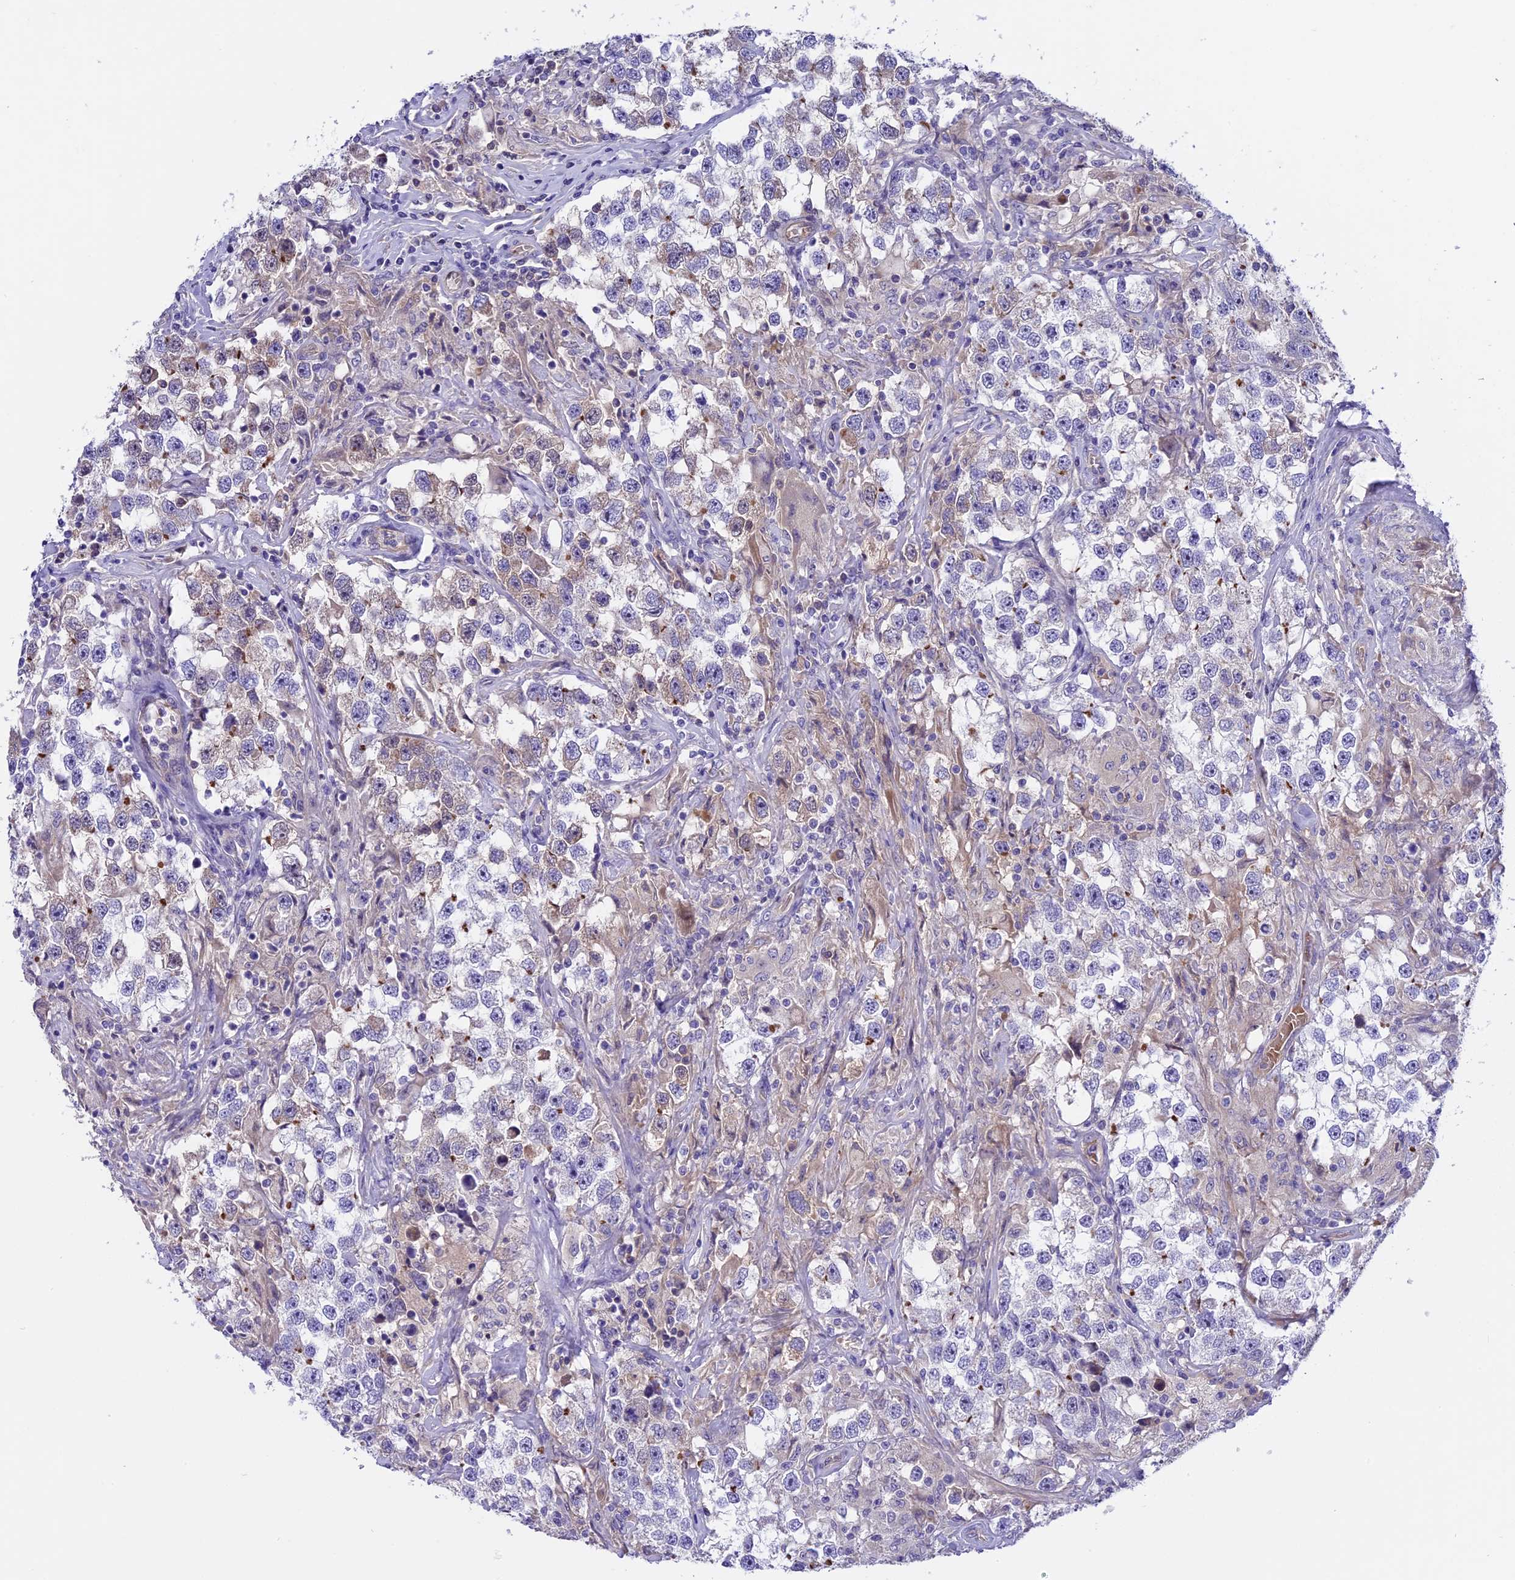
{"staining": {"intensity": "negative", "quantity": "none", "location": "none"}, "tissue": "testis cancer", "cell_type": "Tumor cells", "image_type": "cancer", "snomed": [{"axis": "morphology", "description": "Seminoma, NOS"}, {"axis": "topography", "description": "Testis"}], "caption": "The micrograph reveals no significant staining in tumor cells of testis cancer. (Stains: DAB immunohistochemistry (IHC) with hematoxylin counter stain, Microscopy: brightfield microscopy at high magnification).", "gene": "CCDC32", "patient": {"sex": "male", "age": 46}}